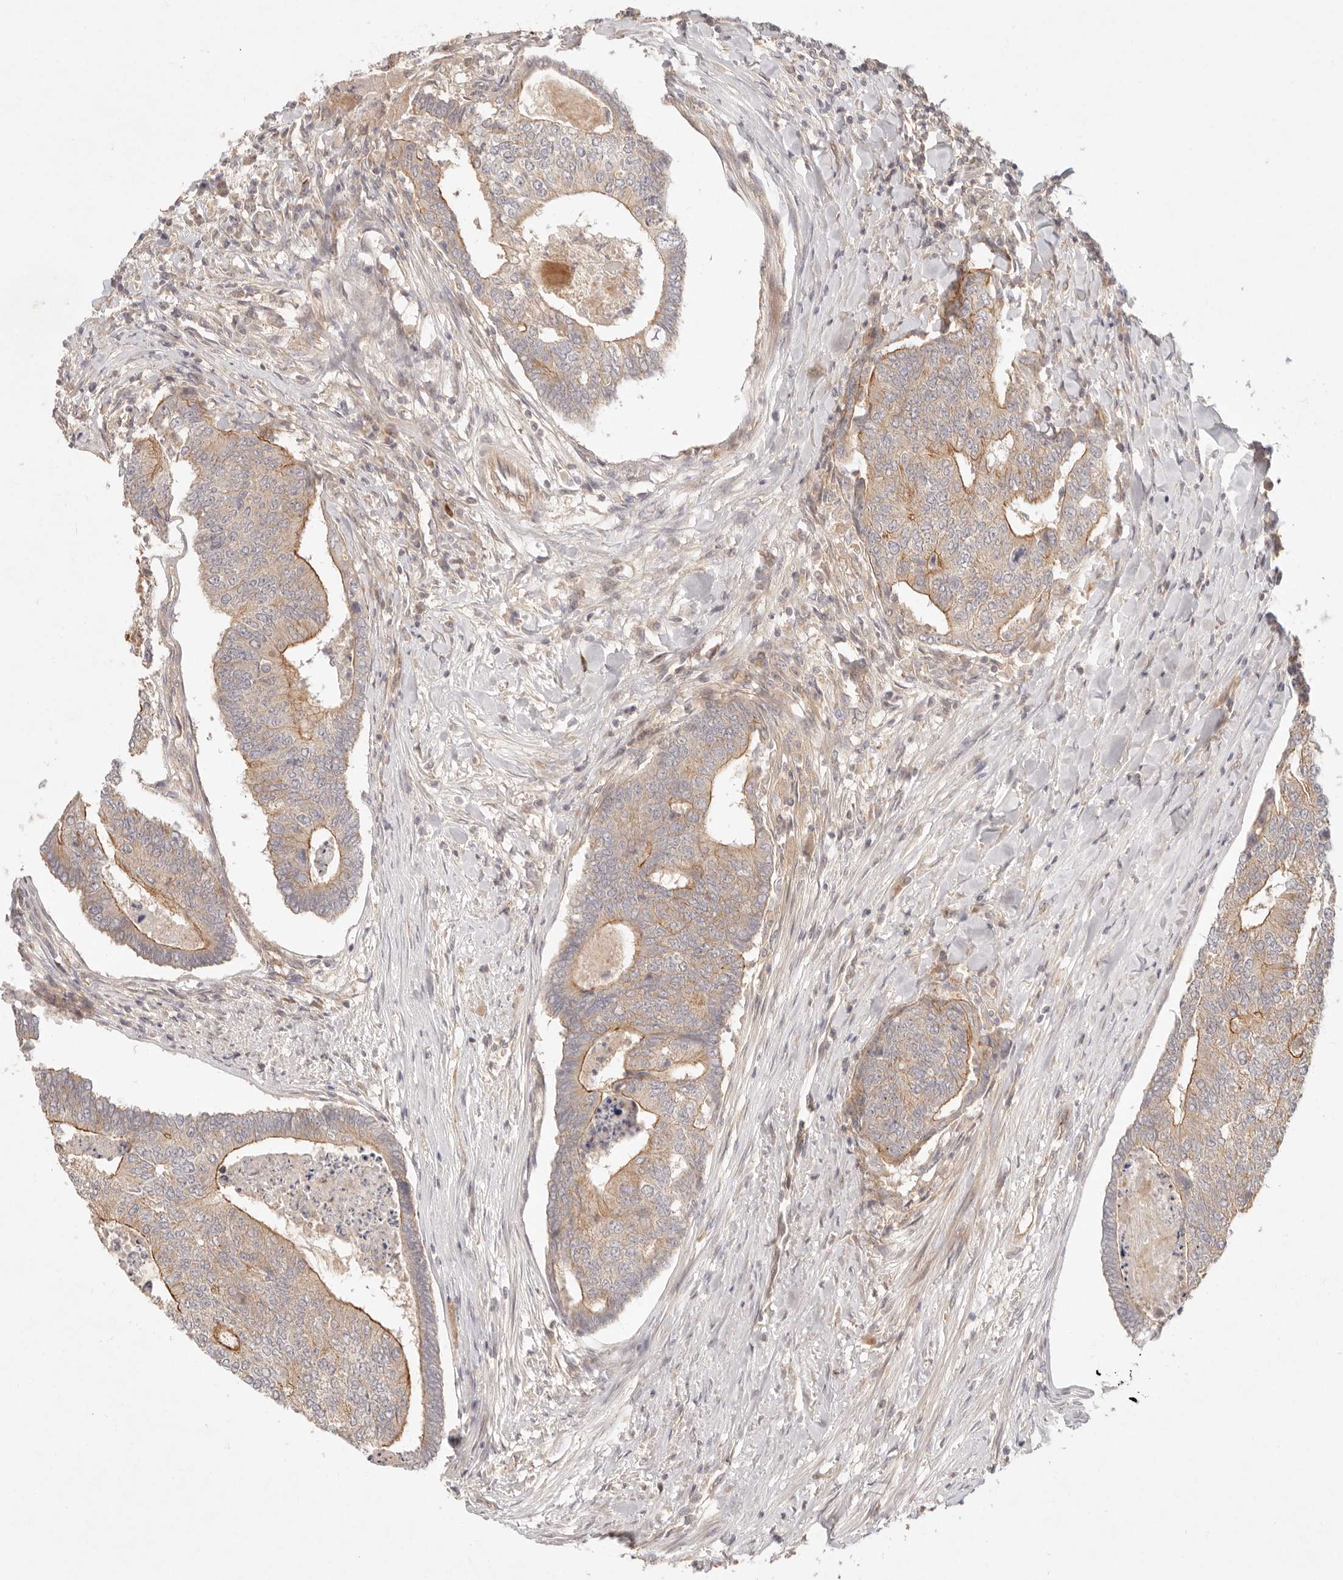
{"staining": {"intensity": "moderate", "quantity": "25%-75%", "location": "cytoplasmic/membranous"}, "tissue": "colorectal cancer", "cell_type": "Tumor cells", "image_type": "cancer", "snomed": [{"axis": "morphology", "description": "Adenocarcinoma, NOS"}, {"axis": "topography", "description": "Colon"}], "caption": "An image of colorectal cancer (adenocarcinoma) stained for a protein shows moderate cytoplasmic/membranous brown staining in tumor cells.", "gene": "PPP1R3B", "patient": {"sex": "female", "age": 67}}